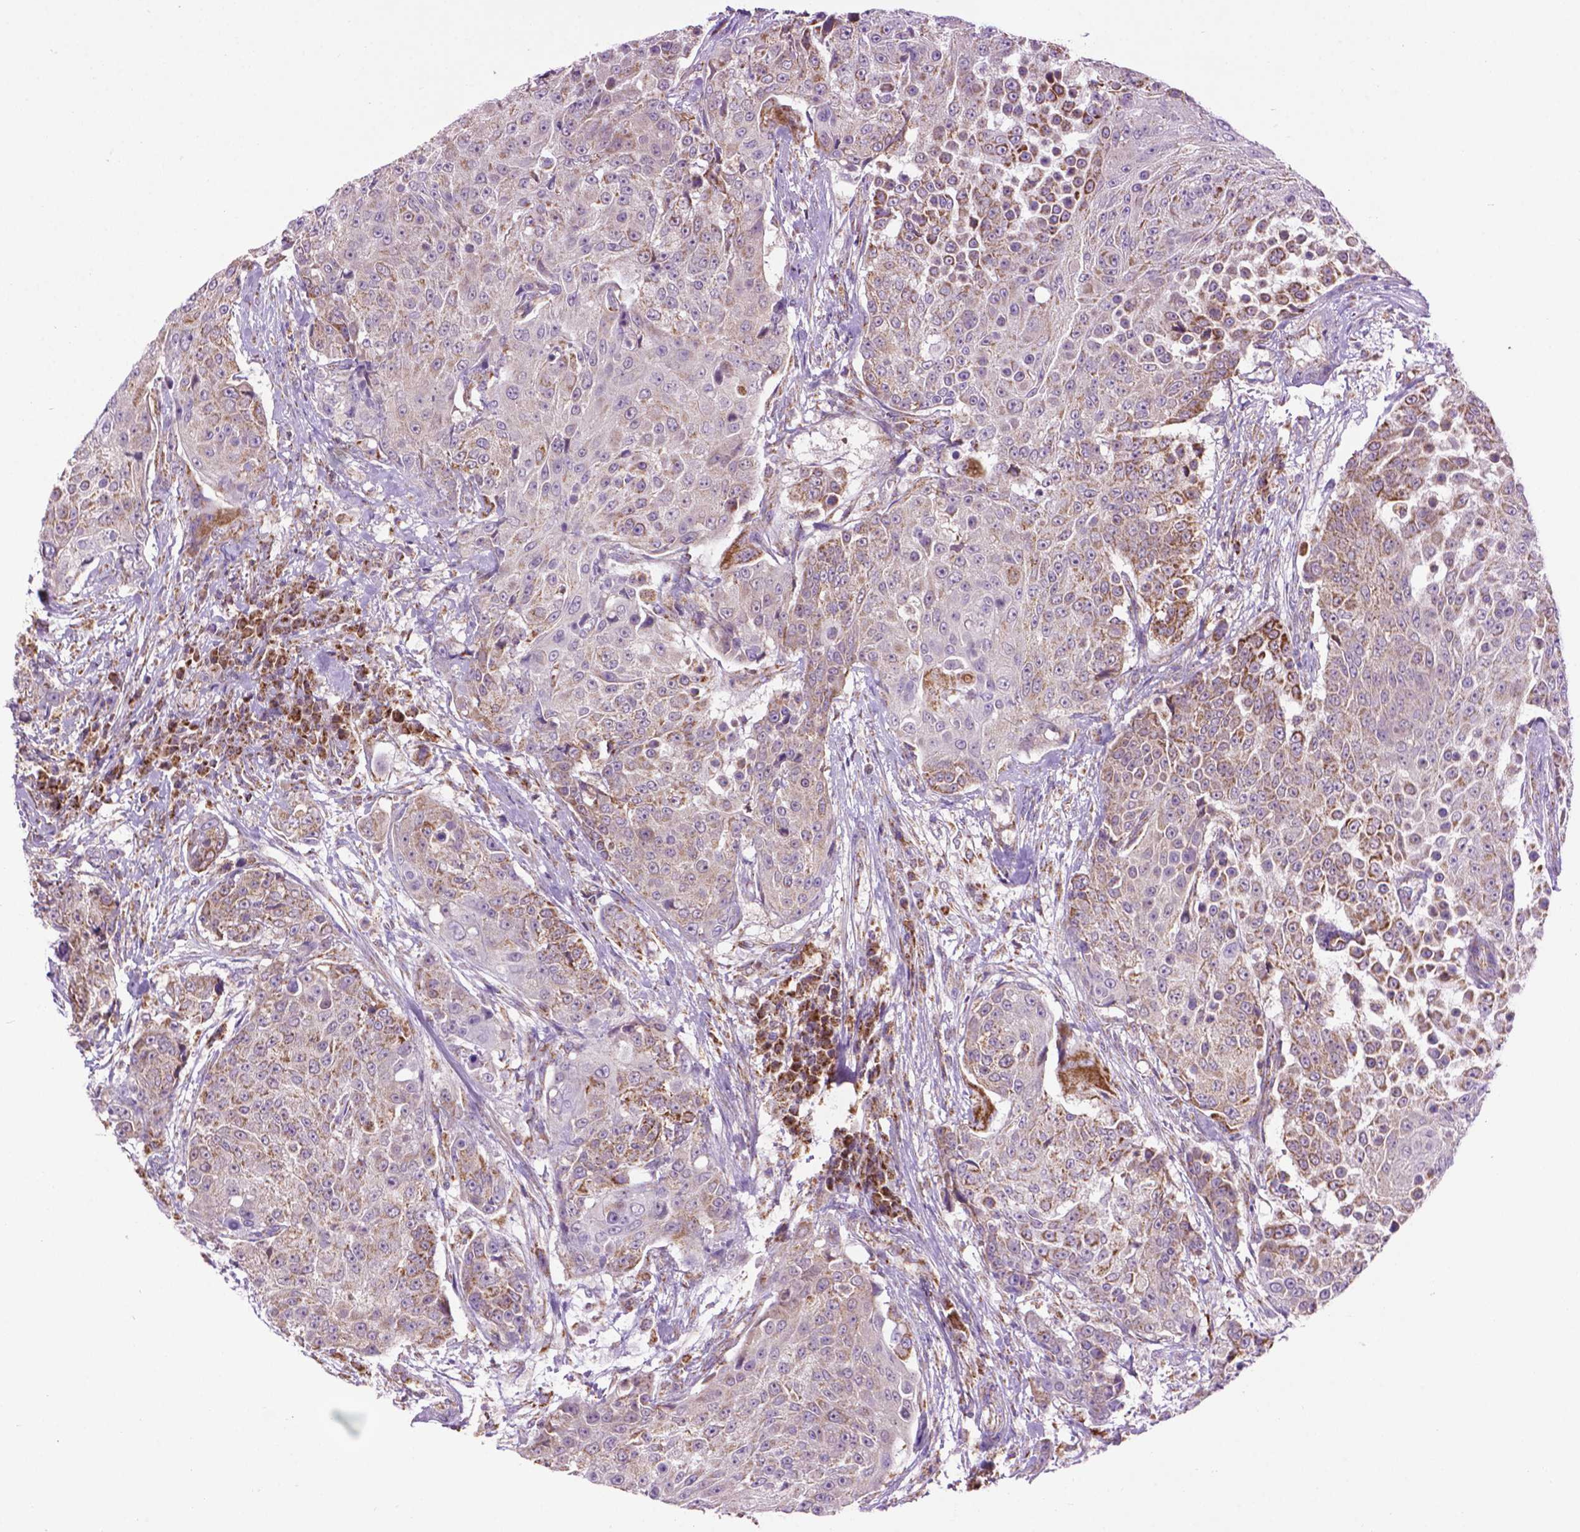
{"staining": {"intensity": "moderate", "quantity": "<25%", "location": "cytoplasmic/membranous"}, "tissue": "urothelial cancer", "cell_type": "Tumor cells", "image_type": "cancer", "snomed": [{"axis": "morphology", "description": "Urothelial carcinoma, High grade"}, {"axis": "topography", "description": "Urinary bladder"}], "caption": "High-magnification brightfield microscopy of urothelial cancer stained with DAB (brown) and counterstained with hematoxylin (blue). tumor cells exhibit moderate cytoplasmic/membranous positivity is identified in approximately<25% of cells.", "gene": "PYCR3", "patient": {"sex": "female", "age": 63}}